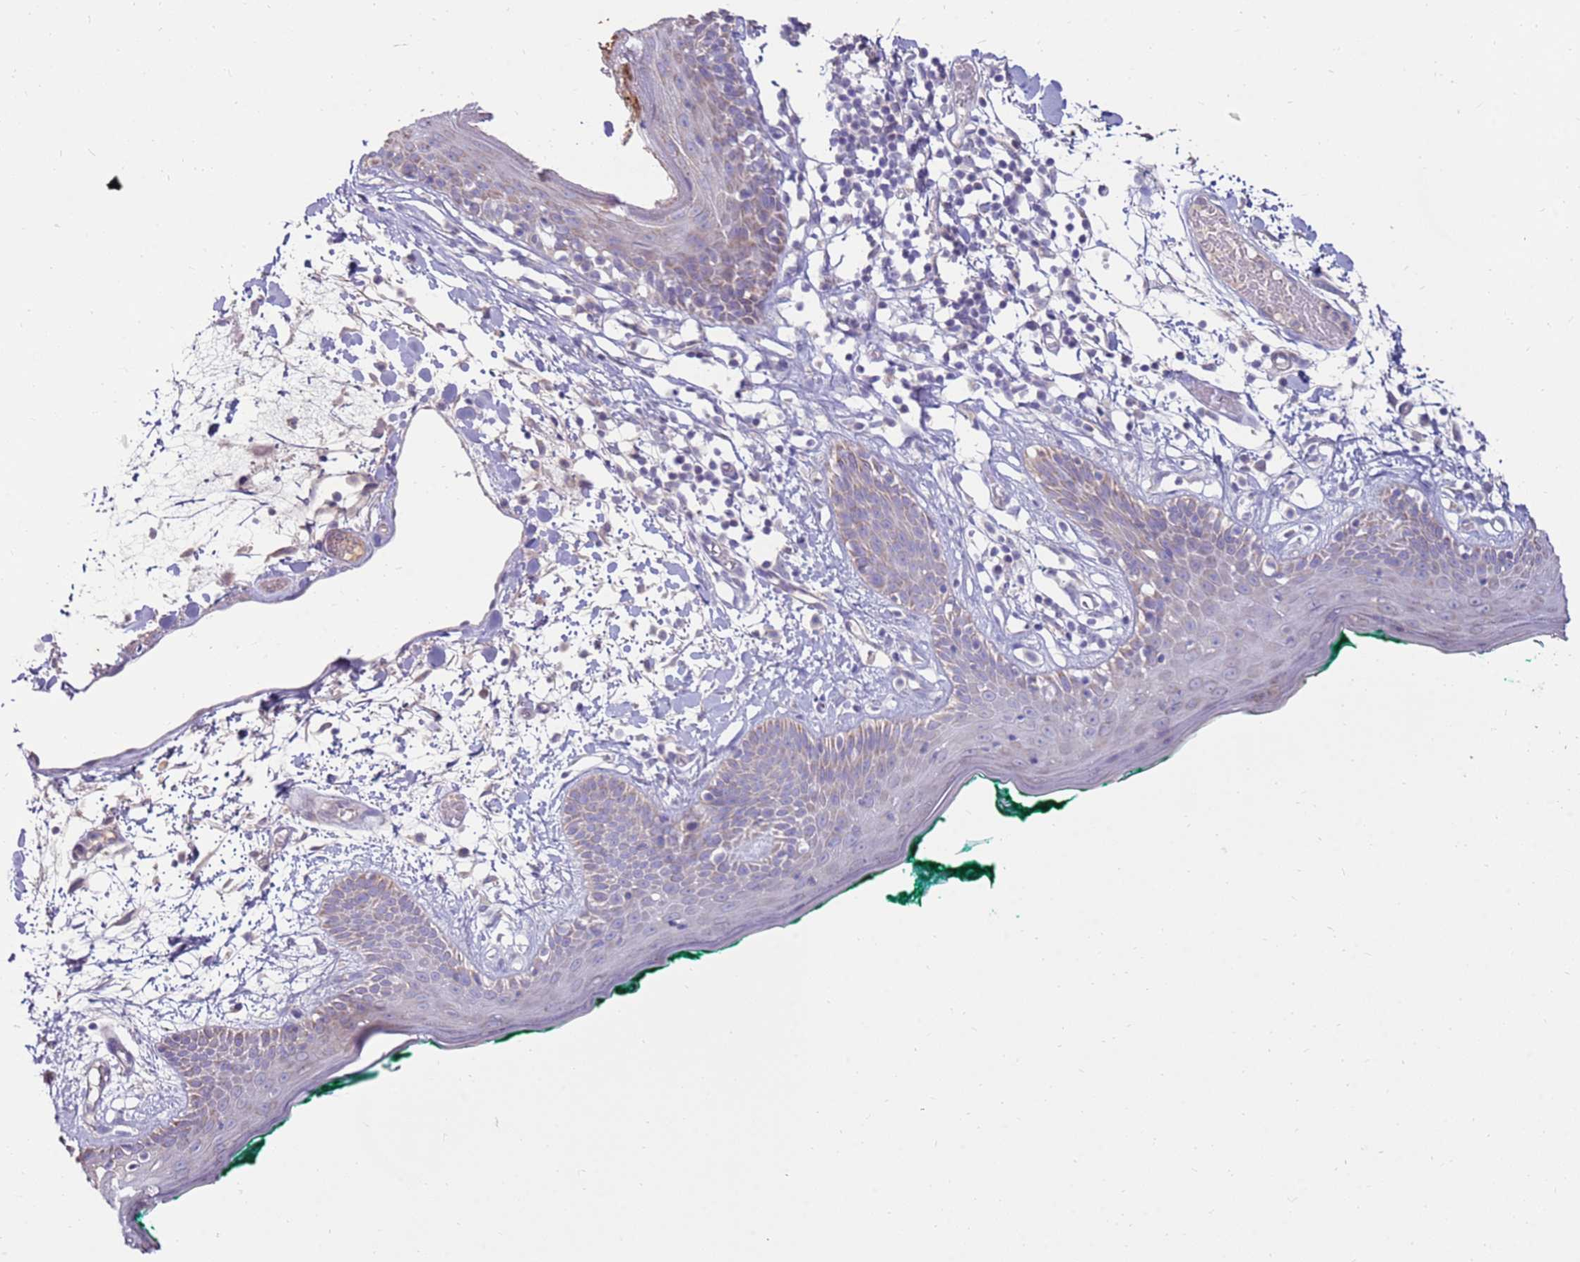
{"staining": {"intensity": "negative", "quantity": "none", "location": "none"}, "tissue": "skin", "cell_type": "Fibroblasts", "image_type": "normal", "snomed": [{"axis": "morphology", "description": "Normal tissue, NOS"}, {"axis": "topography", "description": "Skin"}], "caption": "Micrograph shows no significant protein staining in fibroblasts of benign skin. The staining was performed using DAB to visualize the protein expression in brown, while the nuclei were stained in blue with hematoxylin (Magnification: 20x).", "gene": "SLC44A4", "patient": {"sex": "male", "age": 79}}